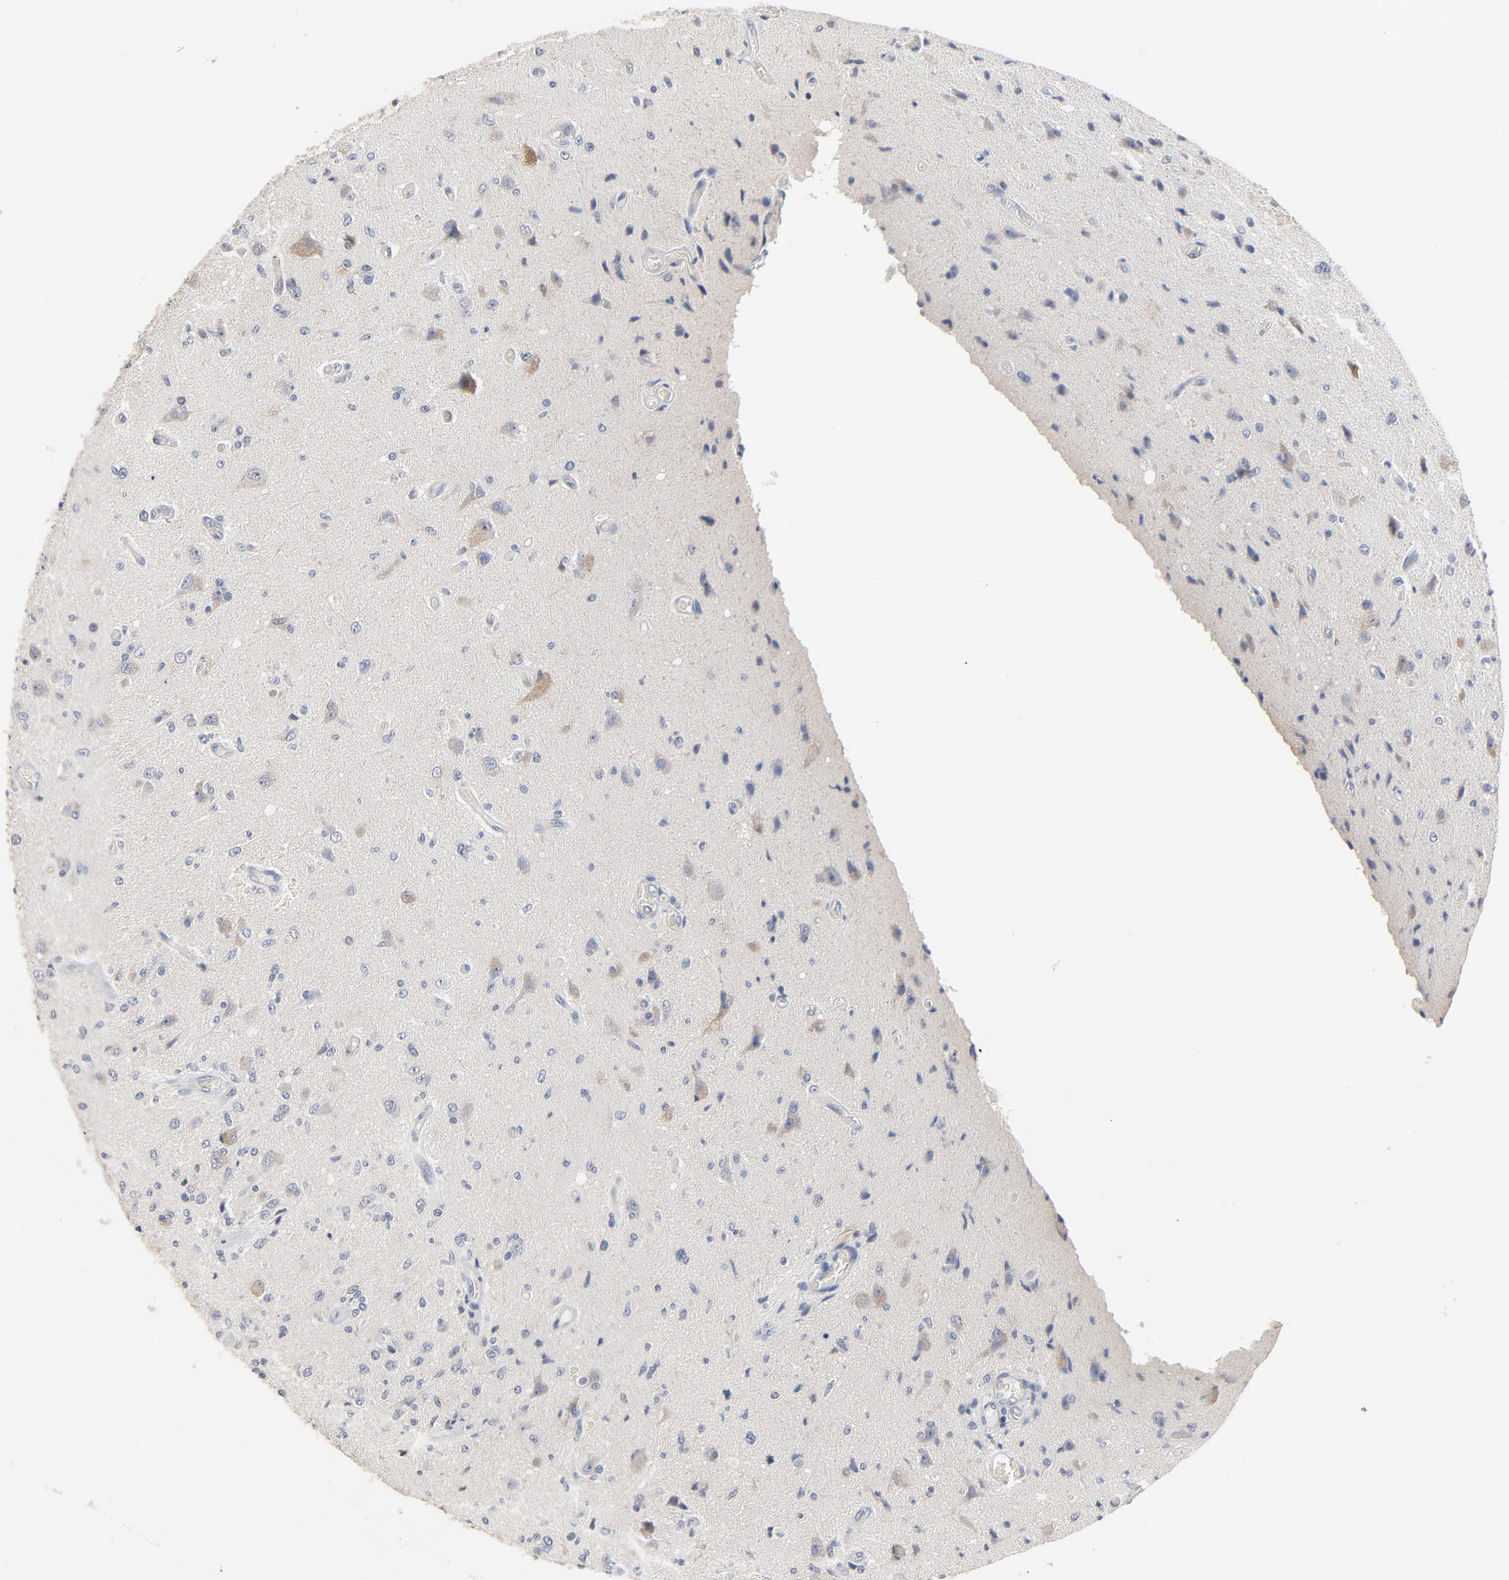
{"staining": {"intensity": "weak", "quantity": "<25%", "location": "cytoplasmic/membranous"}, "tissue": "glioma", "cell_type": "Tumor cells", "image_type": "cancer", "snomed": [{"axis": "morphology", "description": "Normal tissue, NOS"}, {"axis": "morphology", "description": "Glioma, malignant, High grade"}, {"axis": "topography", "description": "Cerebral cortex"}], "caption": "High magnification brightfield microscopy of malignant glioma (high-grade) stained with DAB (brown) and counterstained with hematoxylin (blue): tumor cells show no significant expression.", "gene": "EPCAM", "patient": {"sex": "male", "age": 77}}